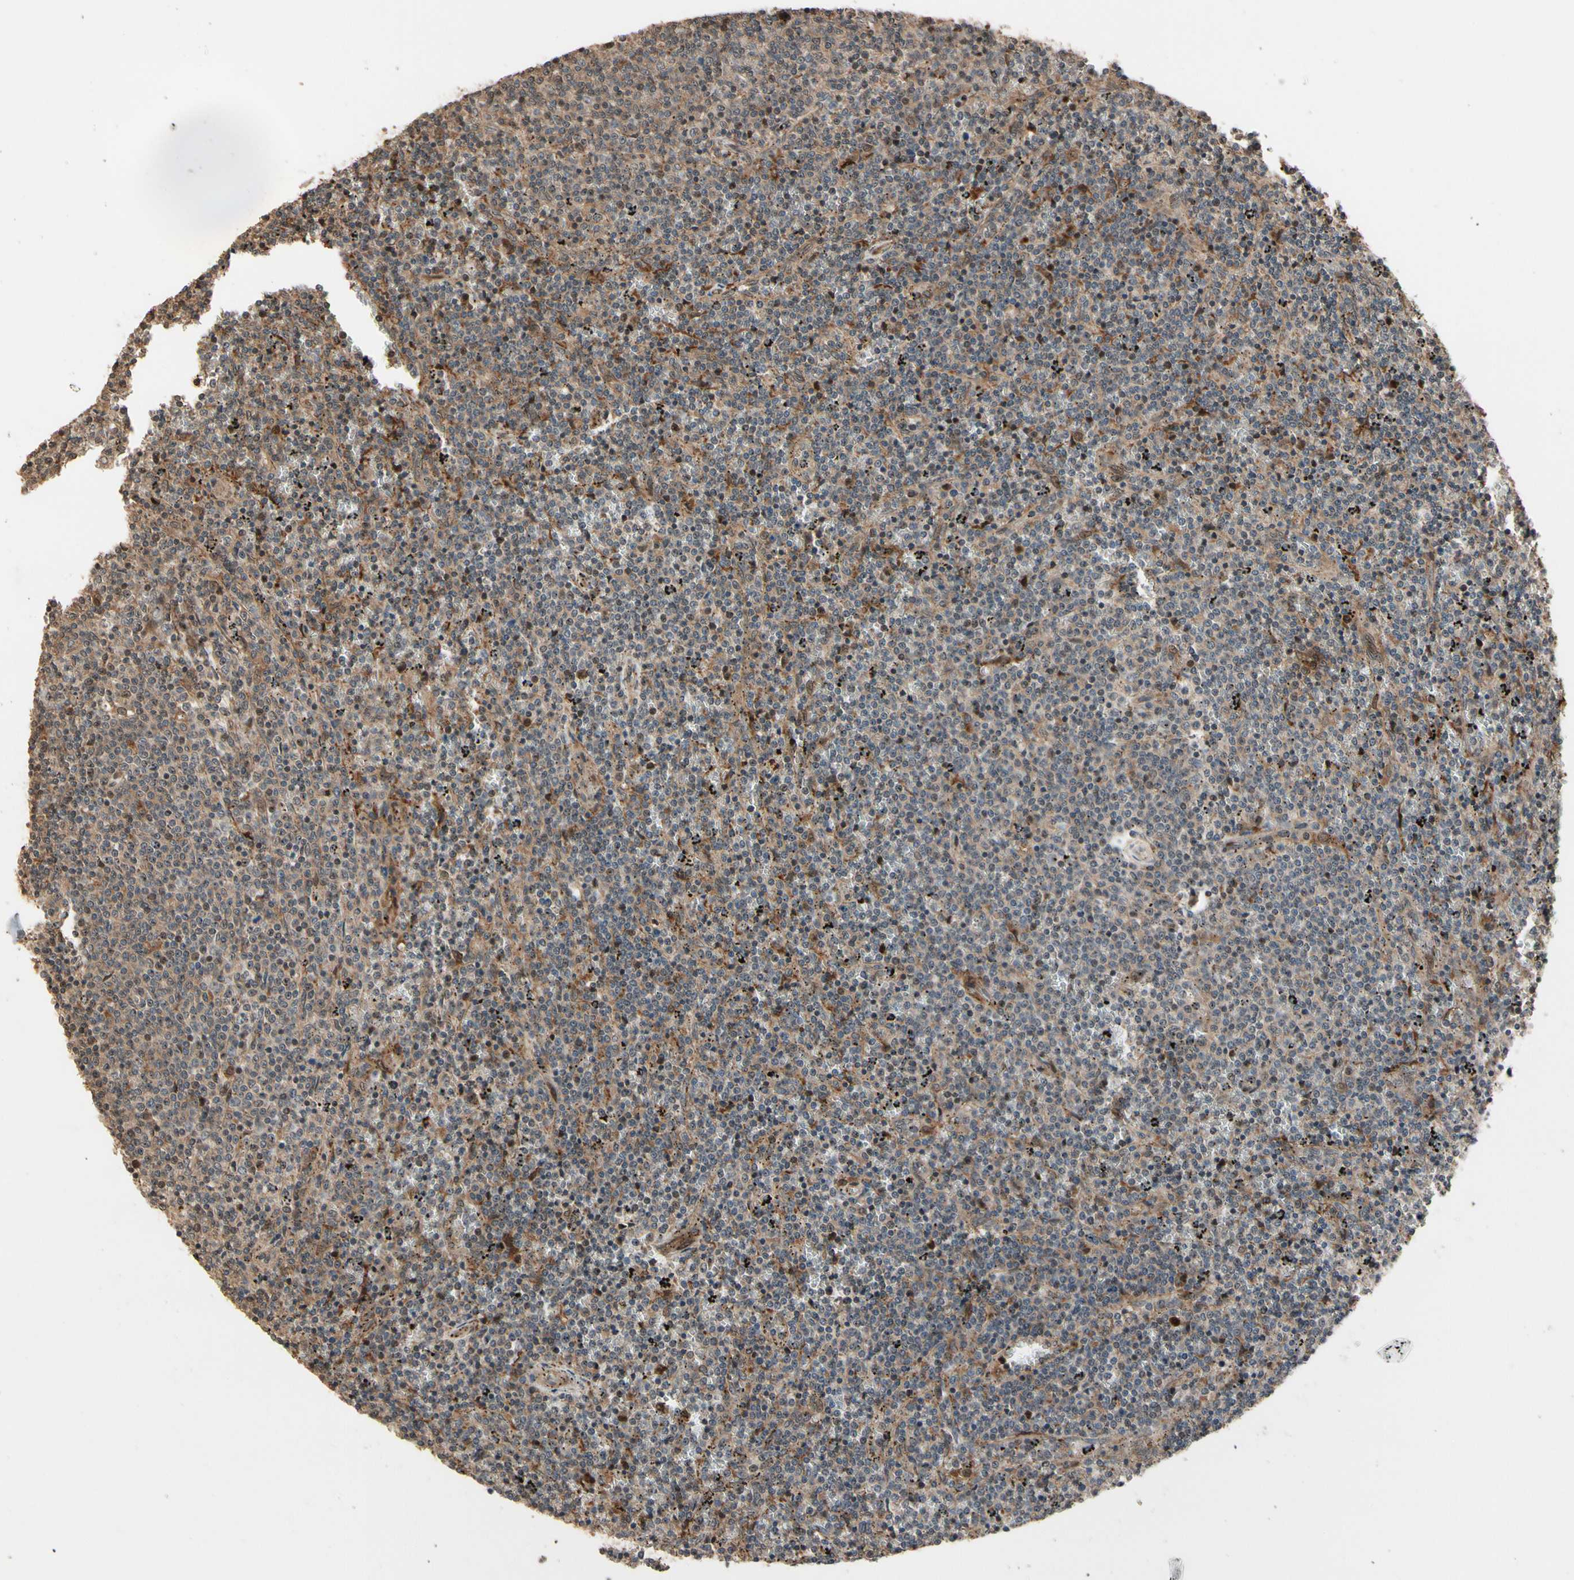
{"staining": {"intensity": "weak", "quantity": "25%-75%", "location": "cytoplasmic/membranous"}, "tissue": "lymphoma", "cell_type": "Tumor cells", "image_type": "cancer", "snomed": [{"axis": "morphology", "description": "Malignant lymphoma, non-Hodgkin's type, Low grade"}, {"axis": "topography", "description": "Spleen"}], "caption": "Weak cytoplasmic/membranous expression for a protein is identified in approximately 25%-75% of tumor cells of malignant lymphoma, non-Hodgkin's type (low-grade) using immunohistochemistry (IHC).", "gene": "CSF1R", "patient": {"sex": "female", "age": 50}}